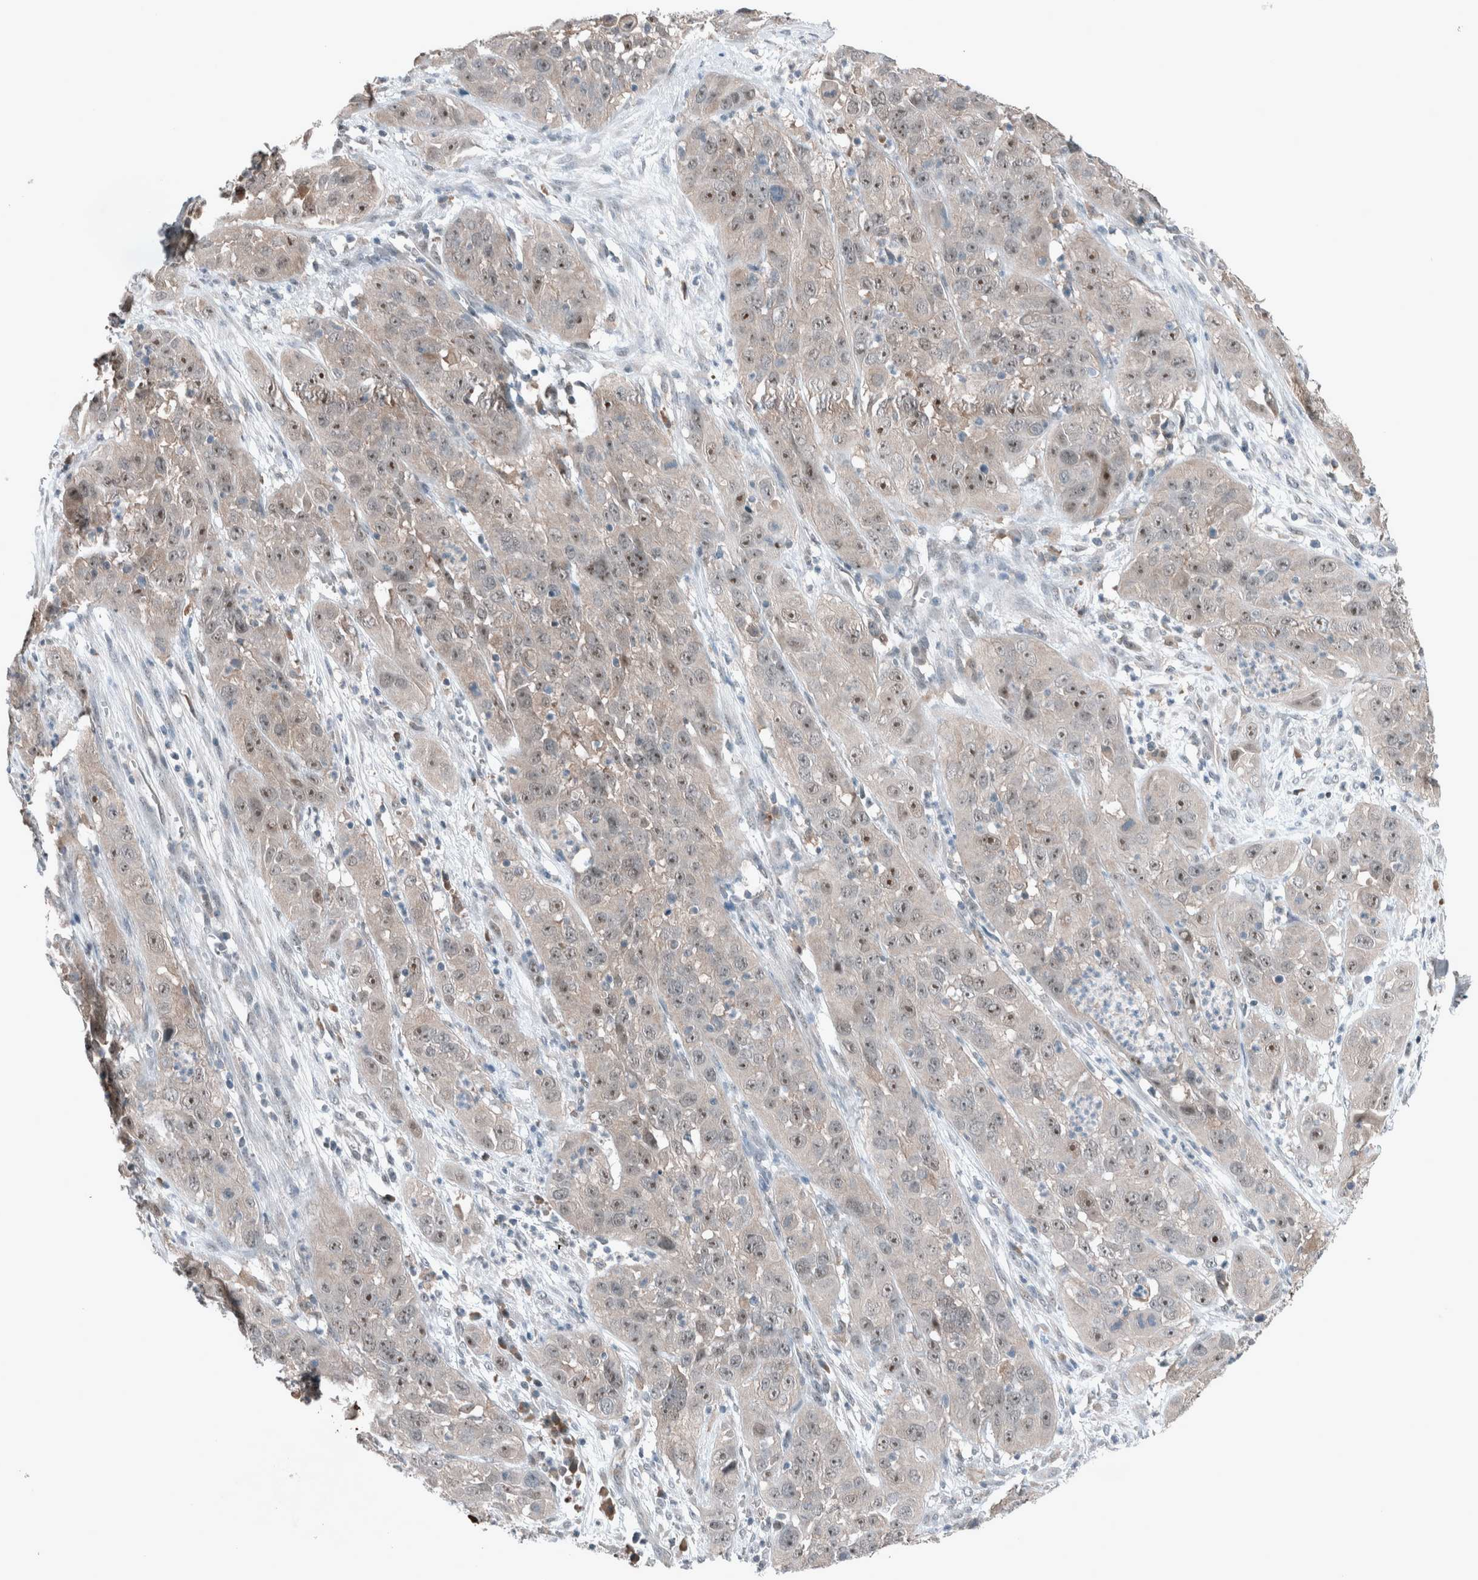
{"staining": {"intensity": "moderate", "quantity": "<25%", "location": "nuclear"}, "tissue": "cervical cancer", "cell_type": "Tumor cells", "image_type": "cancer", "snomed": [{"axis": "morphology", "description": "Squamous cell carcinoma, NOS"}, {"axis": "topography", "description": "Cervix"}], "caption": "High-magnification brightfield microscopy of cervical cancer stained with DAB (brown) and counterstained with hematoxylin (blue). tumor cells exhibit moderate nuclear positivity is identified in approximately<25% of cells. Nuclei are stained in blue.", "gene": "RALGDS", "patient": {"sex": "female", "age": 32}}